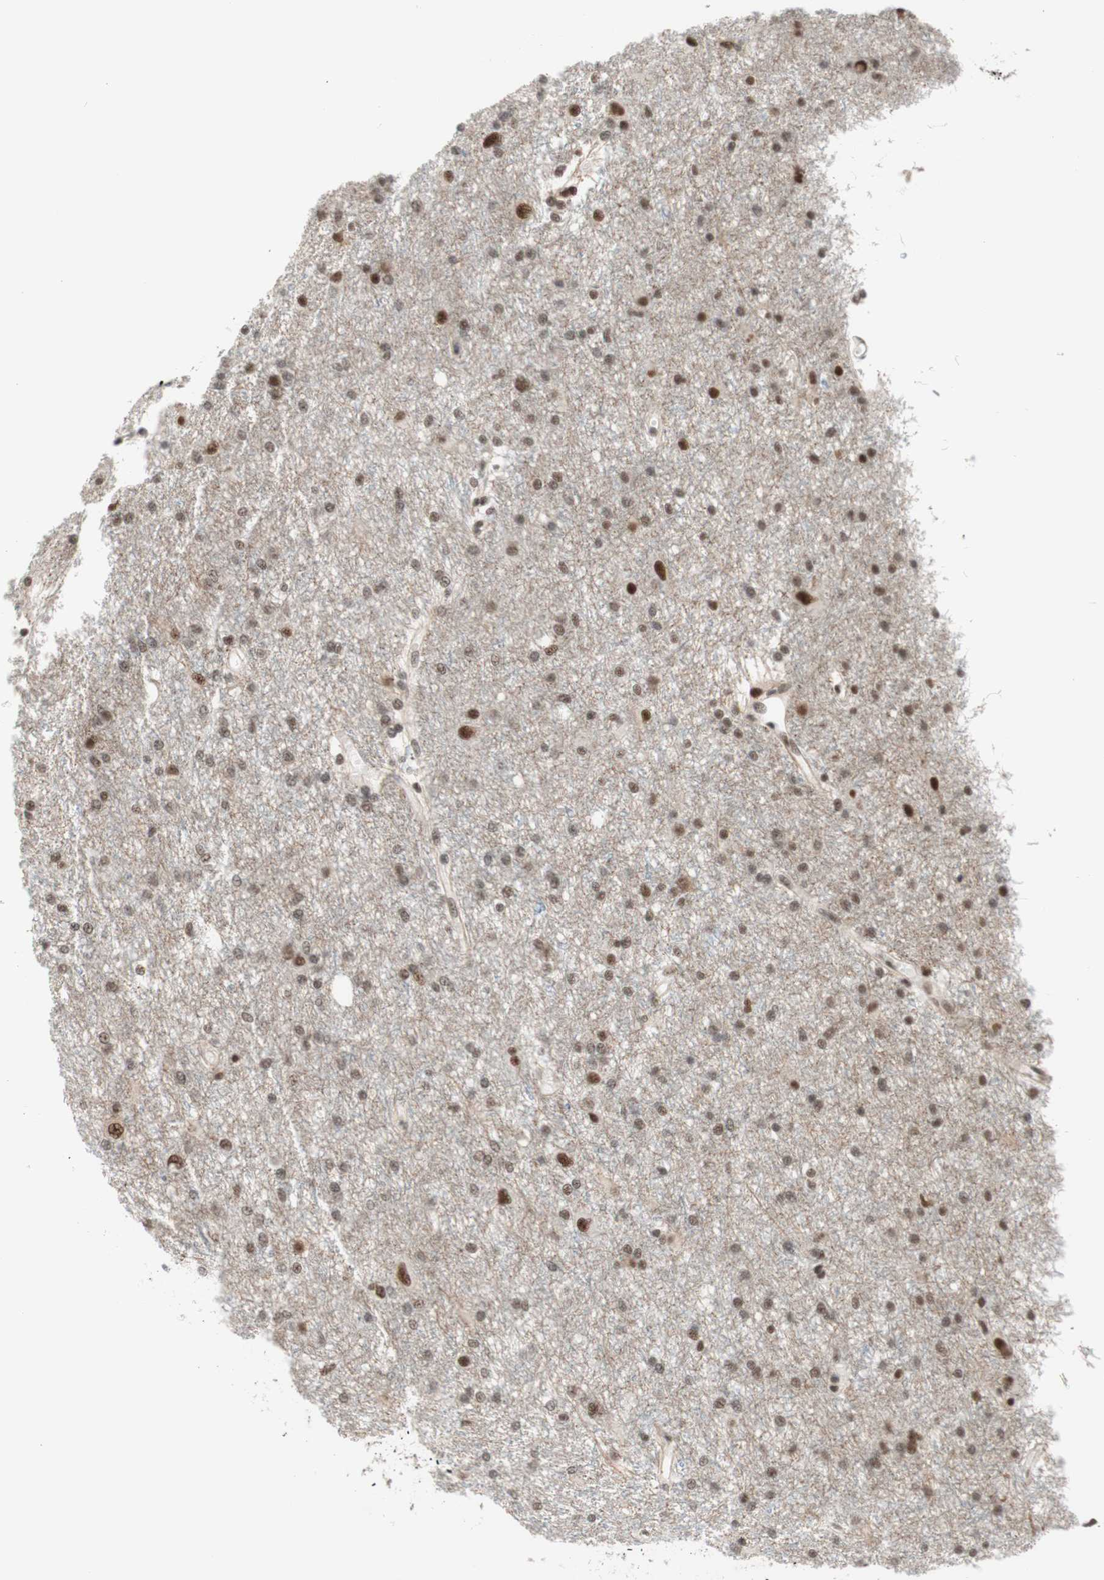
{"staining": {"intensity": "strong", "quantity": "25%-75%", "location": "nuclear"}, "tissue": "glioma", "cell_type": "Tumor cells", "image_type": "cancer", "snomed": [{"axis": "morphology", "description": "Glioma, malignant, High grade"}, {"axis": "topography", "description": "Brain"}], "caption": "A brown stain labels strong nuclear staining of a protein in high-grade glioma (malignant) tumor cells. (DAB (3,3'-diaminobenzidine) IHC, brown staining for protein, blue staining for nuclei).", "gene": "PRPF19", "patient": {"sex": "female", "age": 59}}